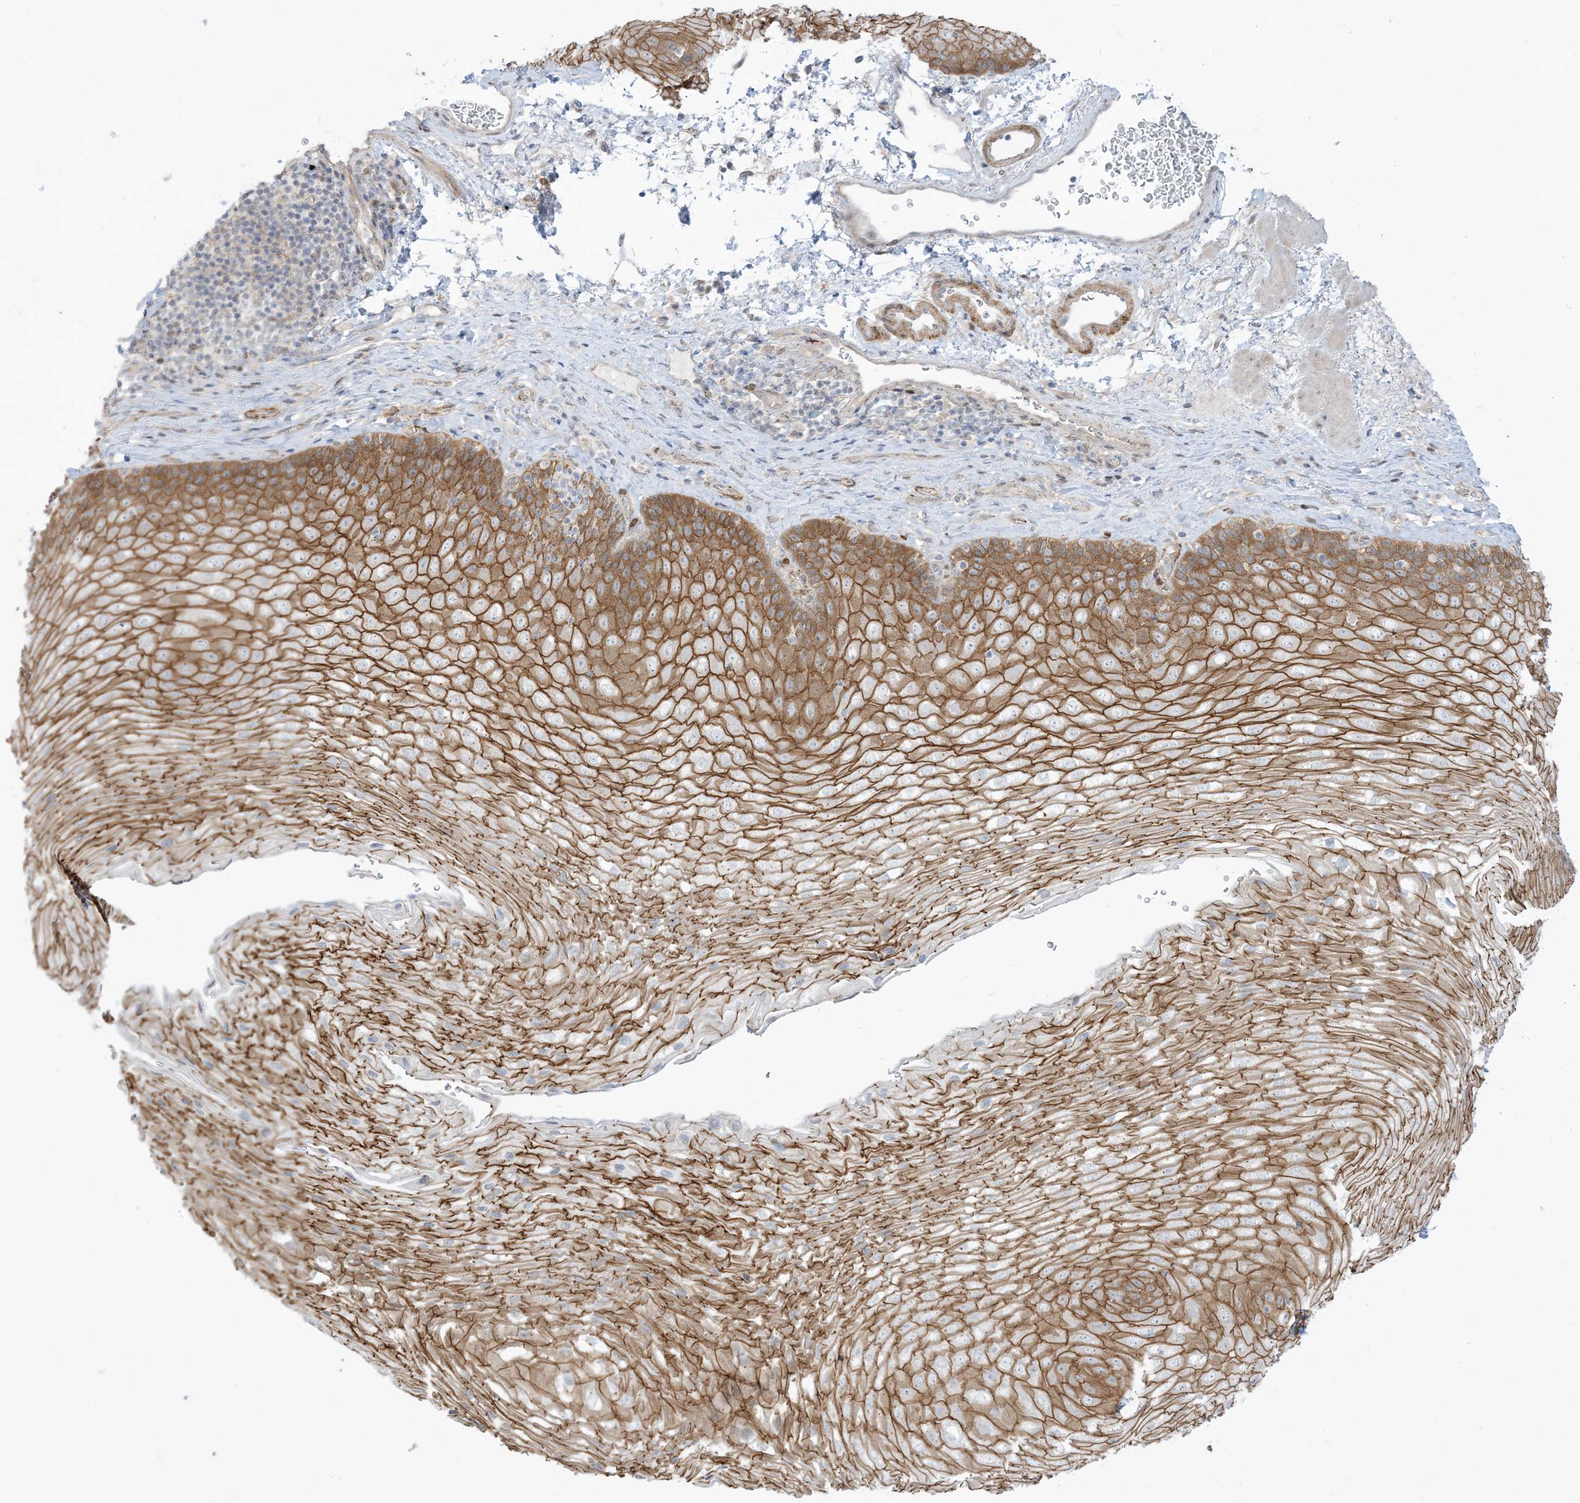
{"staining": {"intensity": "moderate", "quantity": ">75%", "location": "cytoplasmic/membranous"}, "tissue": "esophagus", "cell_type": "Squamous epithelial cells", "image_type": "normal", "snomed": [{"axis": "morphology", "description": "Normal tissue, NOS"}, {"axis": "topography", "description": "Esophagus"}], "caption": "A histopathology image showing moderate cytoplasmic/membranous positivity in about >75% of squamous epithelial cells in normal esophagus, as visualized by brown immunohistochemical staining.", "gene": "RIN1", "patient": {"sex": "female", "age": 66}}